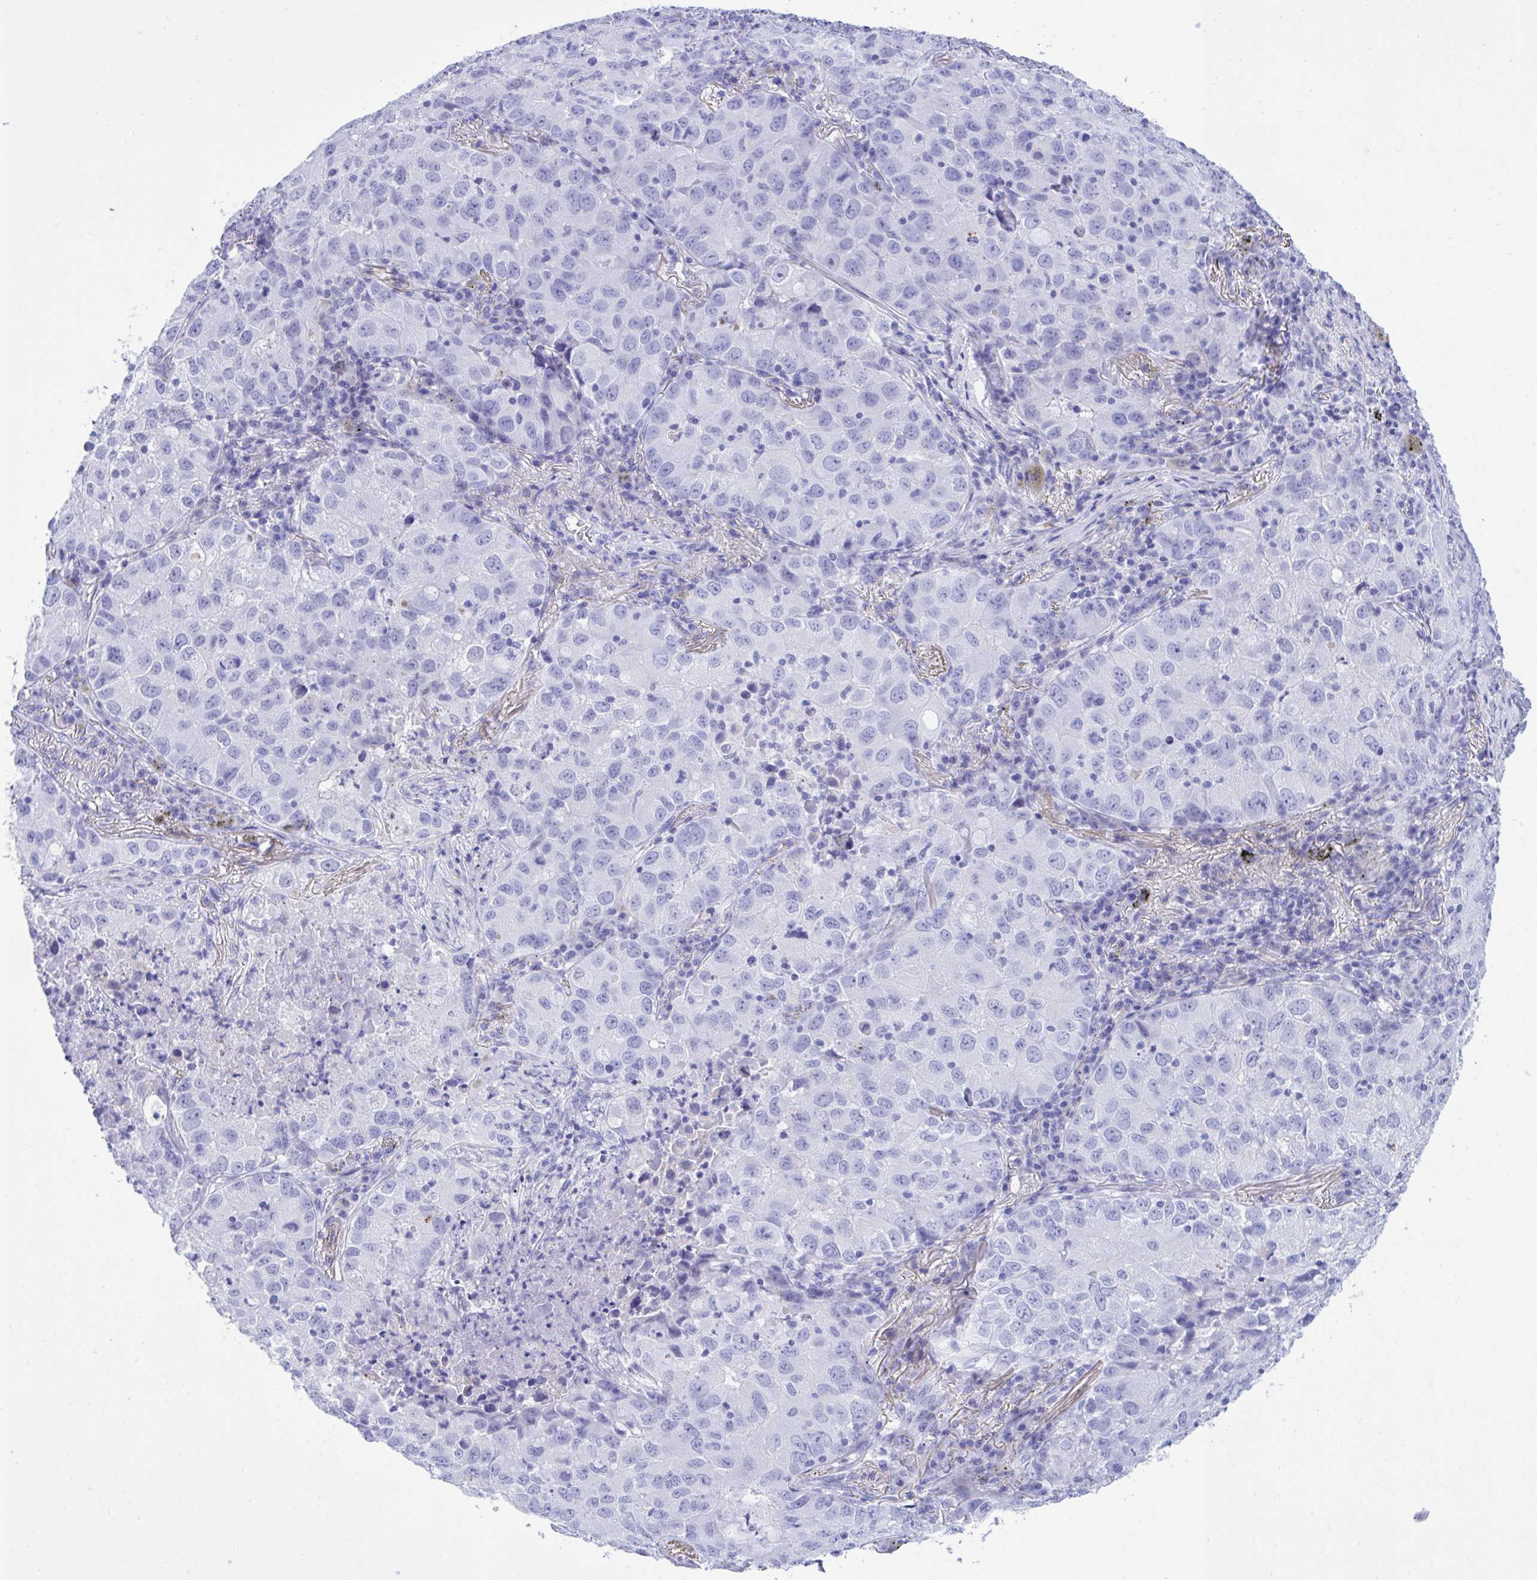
{"staining": {"intensity": "negative", "quantity": "none", "location": "none"}, "tissue": "lung cancer", "cell_type": "Tumor cells", "image_type": "cancer", "snomed": [{"axis": "morphology", "description": "Normal morphology"}, {"axis": "morphology", "description": "Adenocarcinoma, NOS"}, {"axis": "topography", "description": "Lymph node"}, {"axis": "topography", "description": "Lung"}], "caption": "Immunohistochemical staining of lung cancer displays no significant positivity in tumor cells.", "gene": "BEX5", "patient": {"sex": "female", "age": 51}}